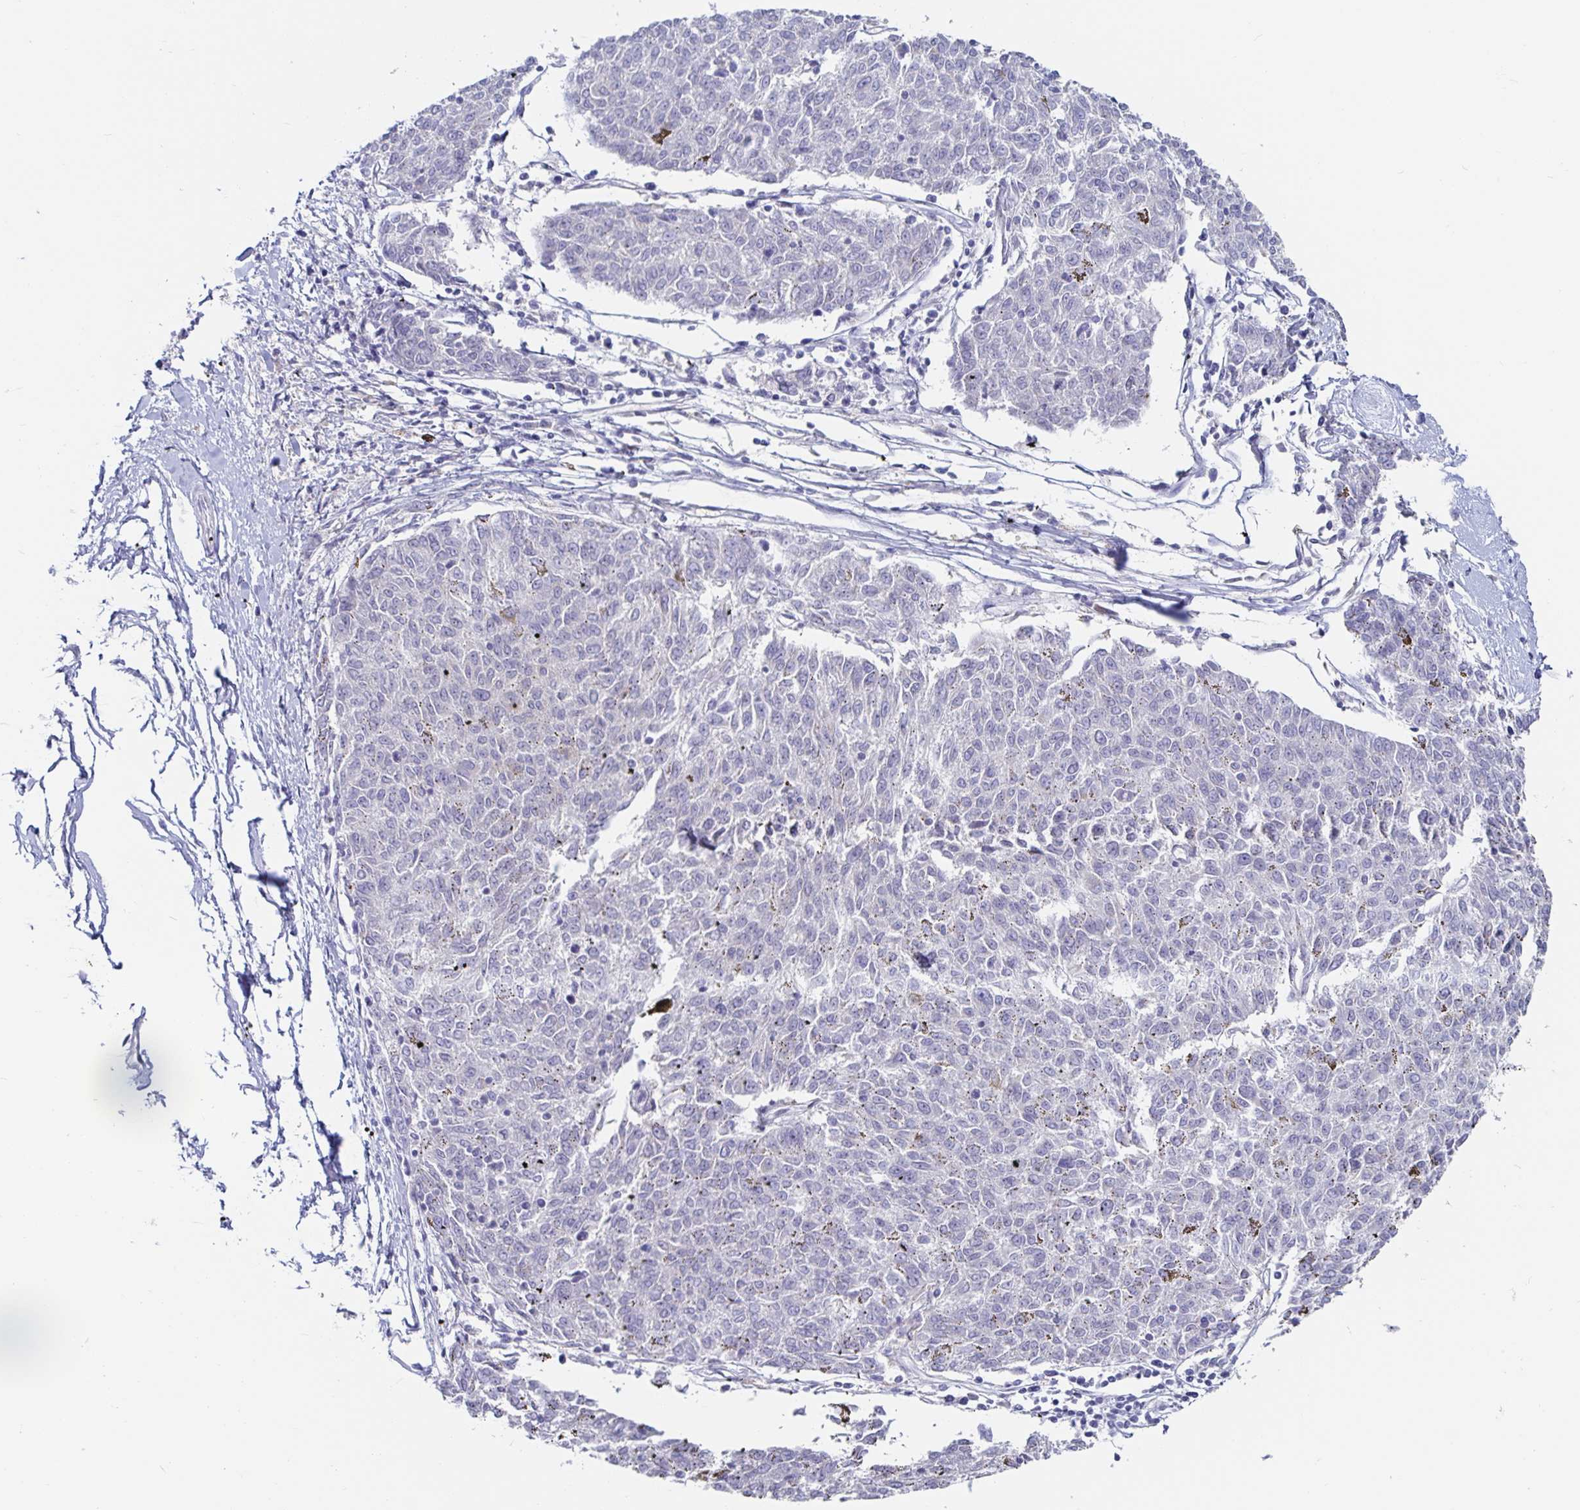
{"staining": {"intensity": "negative", "quantity": "none", "location": "none"}, "tissue": "melanoma", "cell_type": "Tumor cells", "image_type": "cancer", "snomed": [{"axis": "morphology", "description": "Malignant melanoma, NOS"}, {"axis": "topography", "description": "Skin"}], "caption": "Tumor cells are negative for brown protein staining in malignant melanoma. (Immunohistochemistry (ihc), brightfield microscopy, high magnification).", "gene": "SPPL3", "patient": {"sex": "female", "age": 72}}